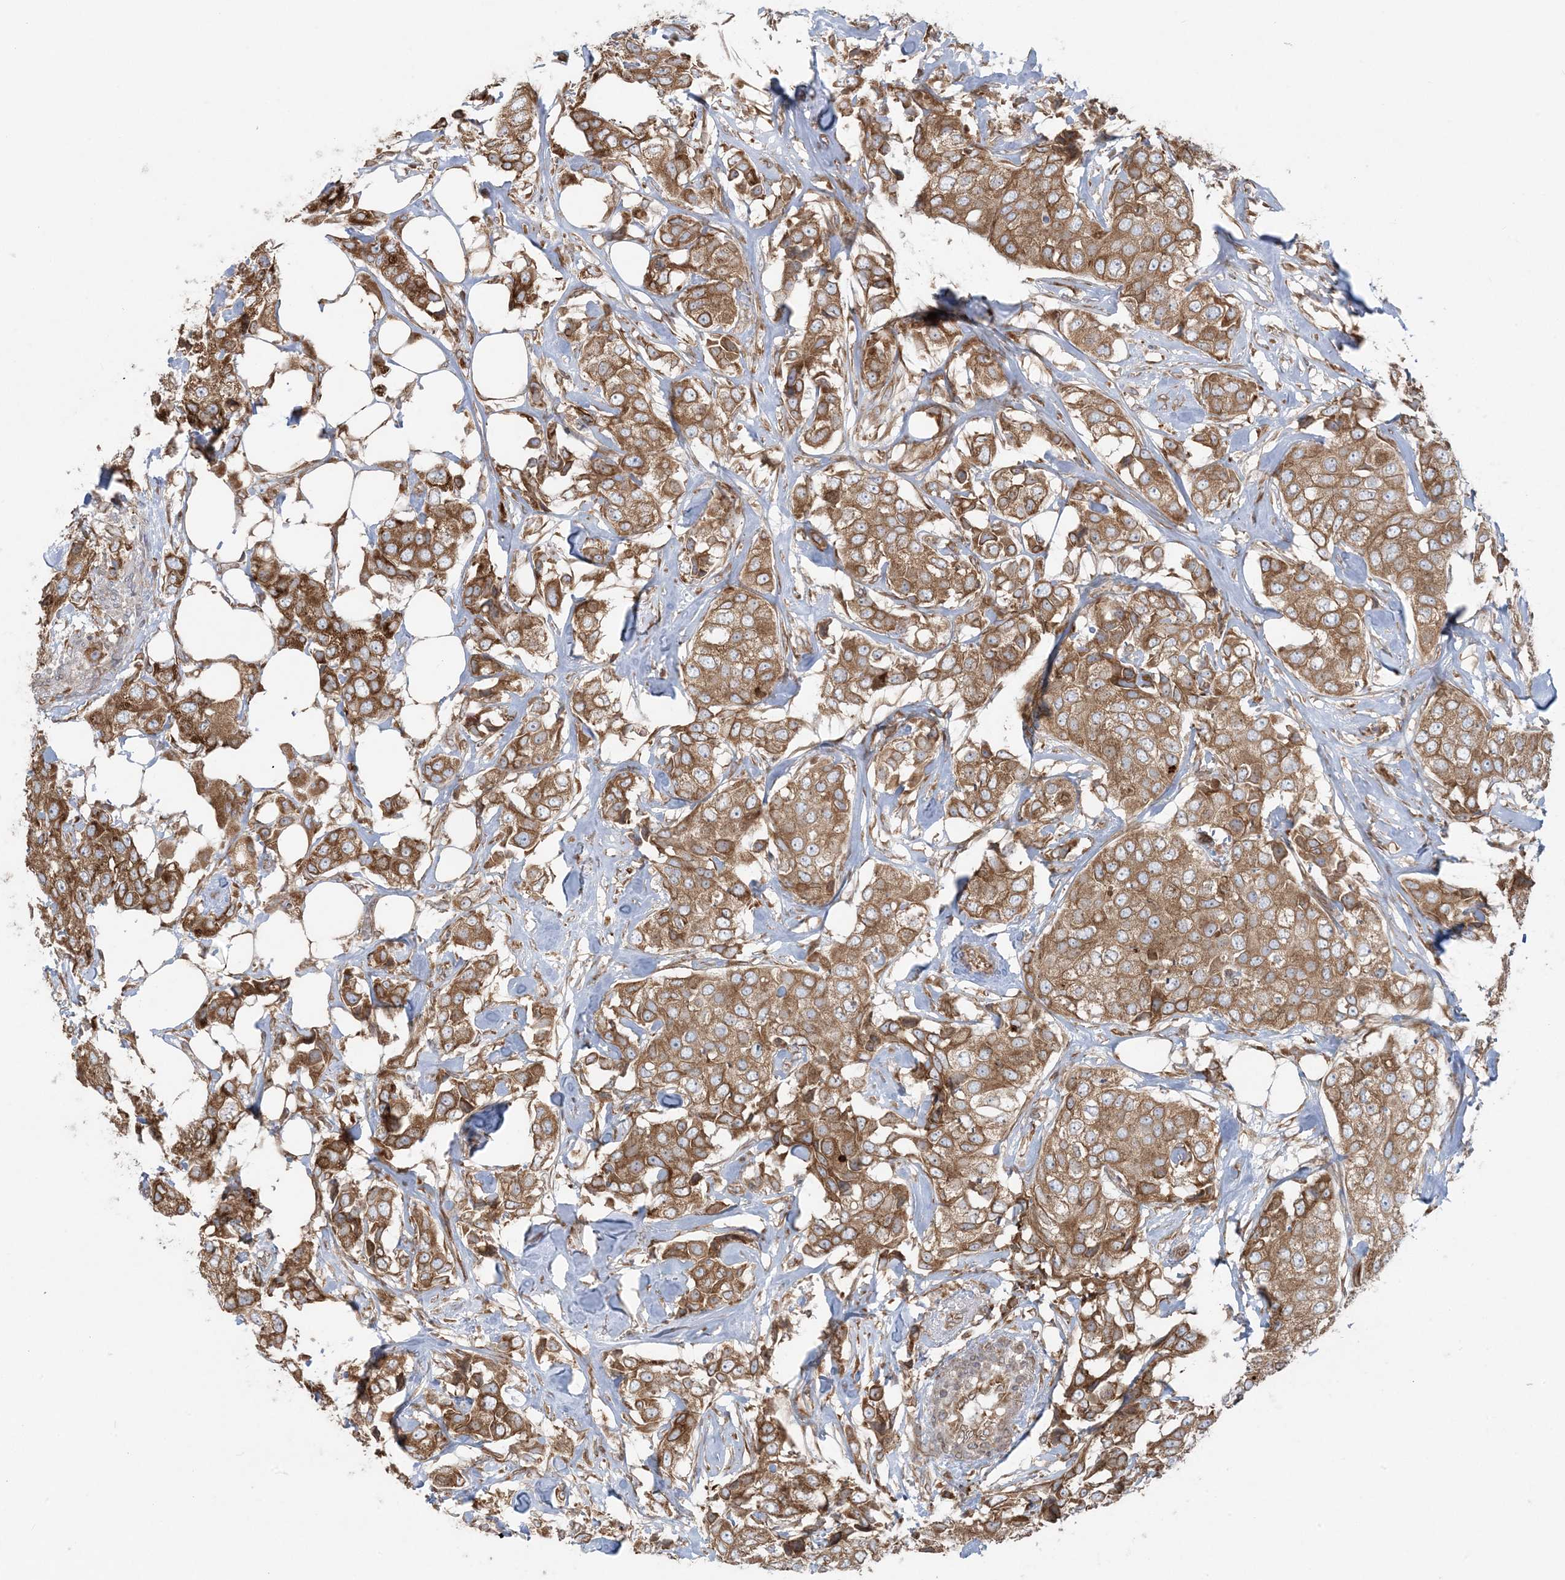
{"staining": {"intensity": "moderate", "quantity": ">75%", "location": "cytoplasmic/membranous"}, "tissue": "breast cancer", "cell_type": "Tumor cells", "image_type": "cancer", "snomed": [{"axis": "morphology", "description": "Duct carcinoma"}, {"axis": "topography", "description": "Breast"}], "caption": "Invasive ductal carcinoma (breast) stained for a protein (brown) demonstrates moderate cytoplasmic/membranous positive expression in approximately >75% of tumor cells.", "gene": "UBXN4", "patient": {"sex": "female", "age": 80}}